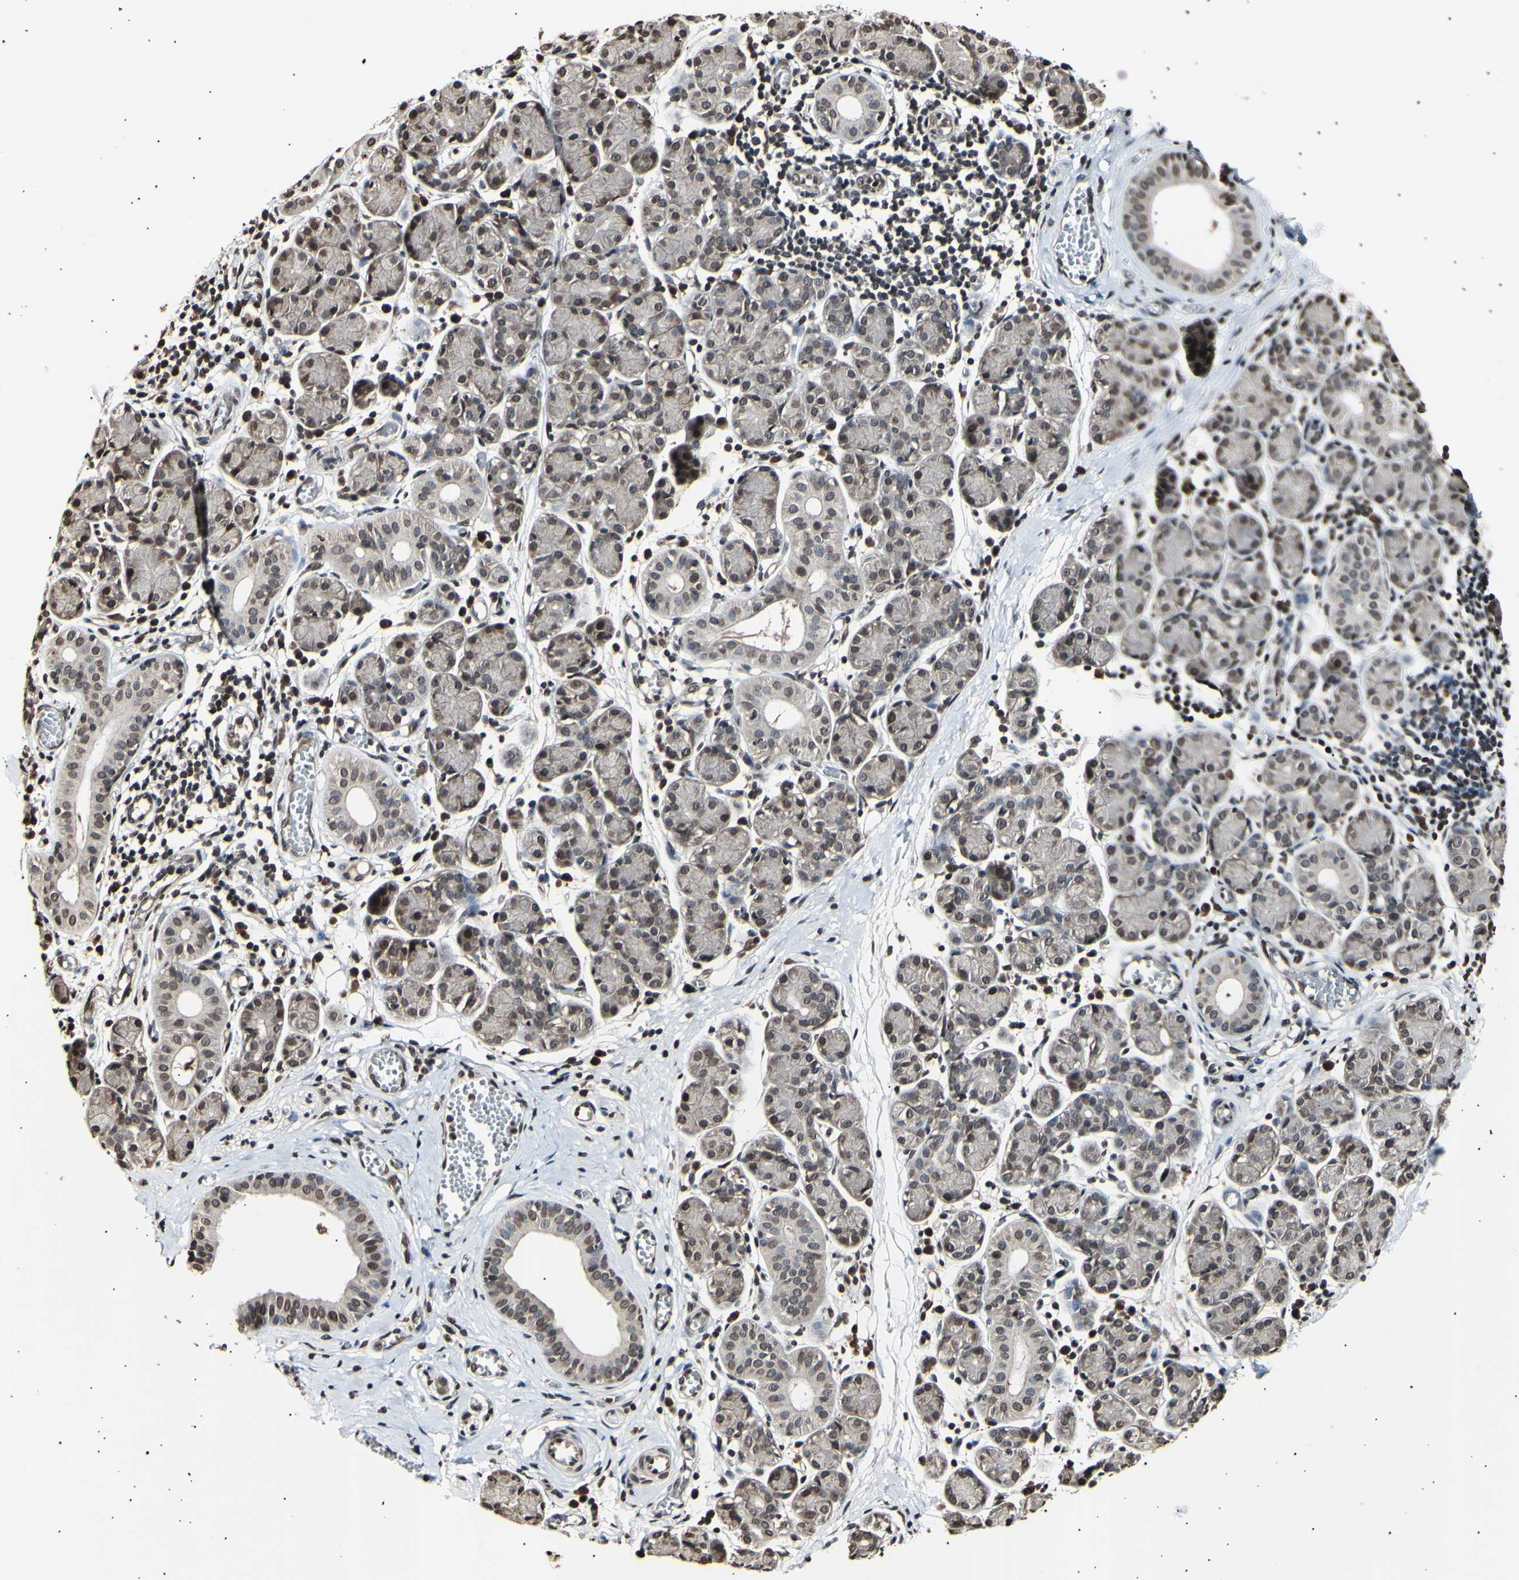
{"staining": {"intensity": "moderate", "quantity": ">75%", "location": "cytoplasmic/membranous,nuclear"}, "tissue": "salivary gland", "cell_type": "Glandular cells", "image_type": "normal", "snomed": [{"axis": "morphology", "description": "Normal tissue, NOS"}, {"axis": "morphology", "description": "Inflammation, NOS"}, {"axis": "topography", "description": "Lymph node"}, {"axis": "topography", "description": "Salivary gland"}], "caption": "This is an image of immunohistochemistry staining of normal salivary gland, which shows moderate staining in the cytoplasmic/membranous,nuclear of glandular cells.", "gene": "ANAPC7", "patient": {"sex": "male", "age": 3}}